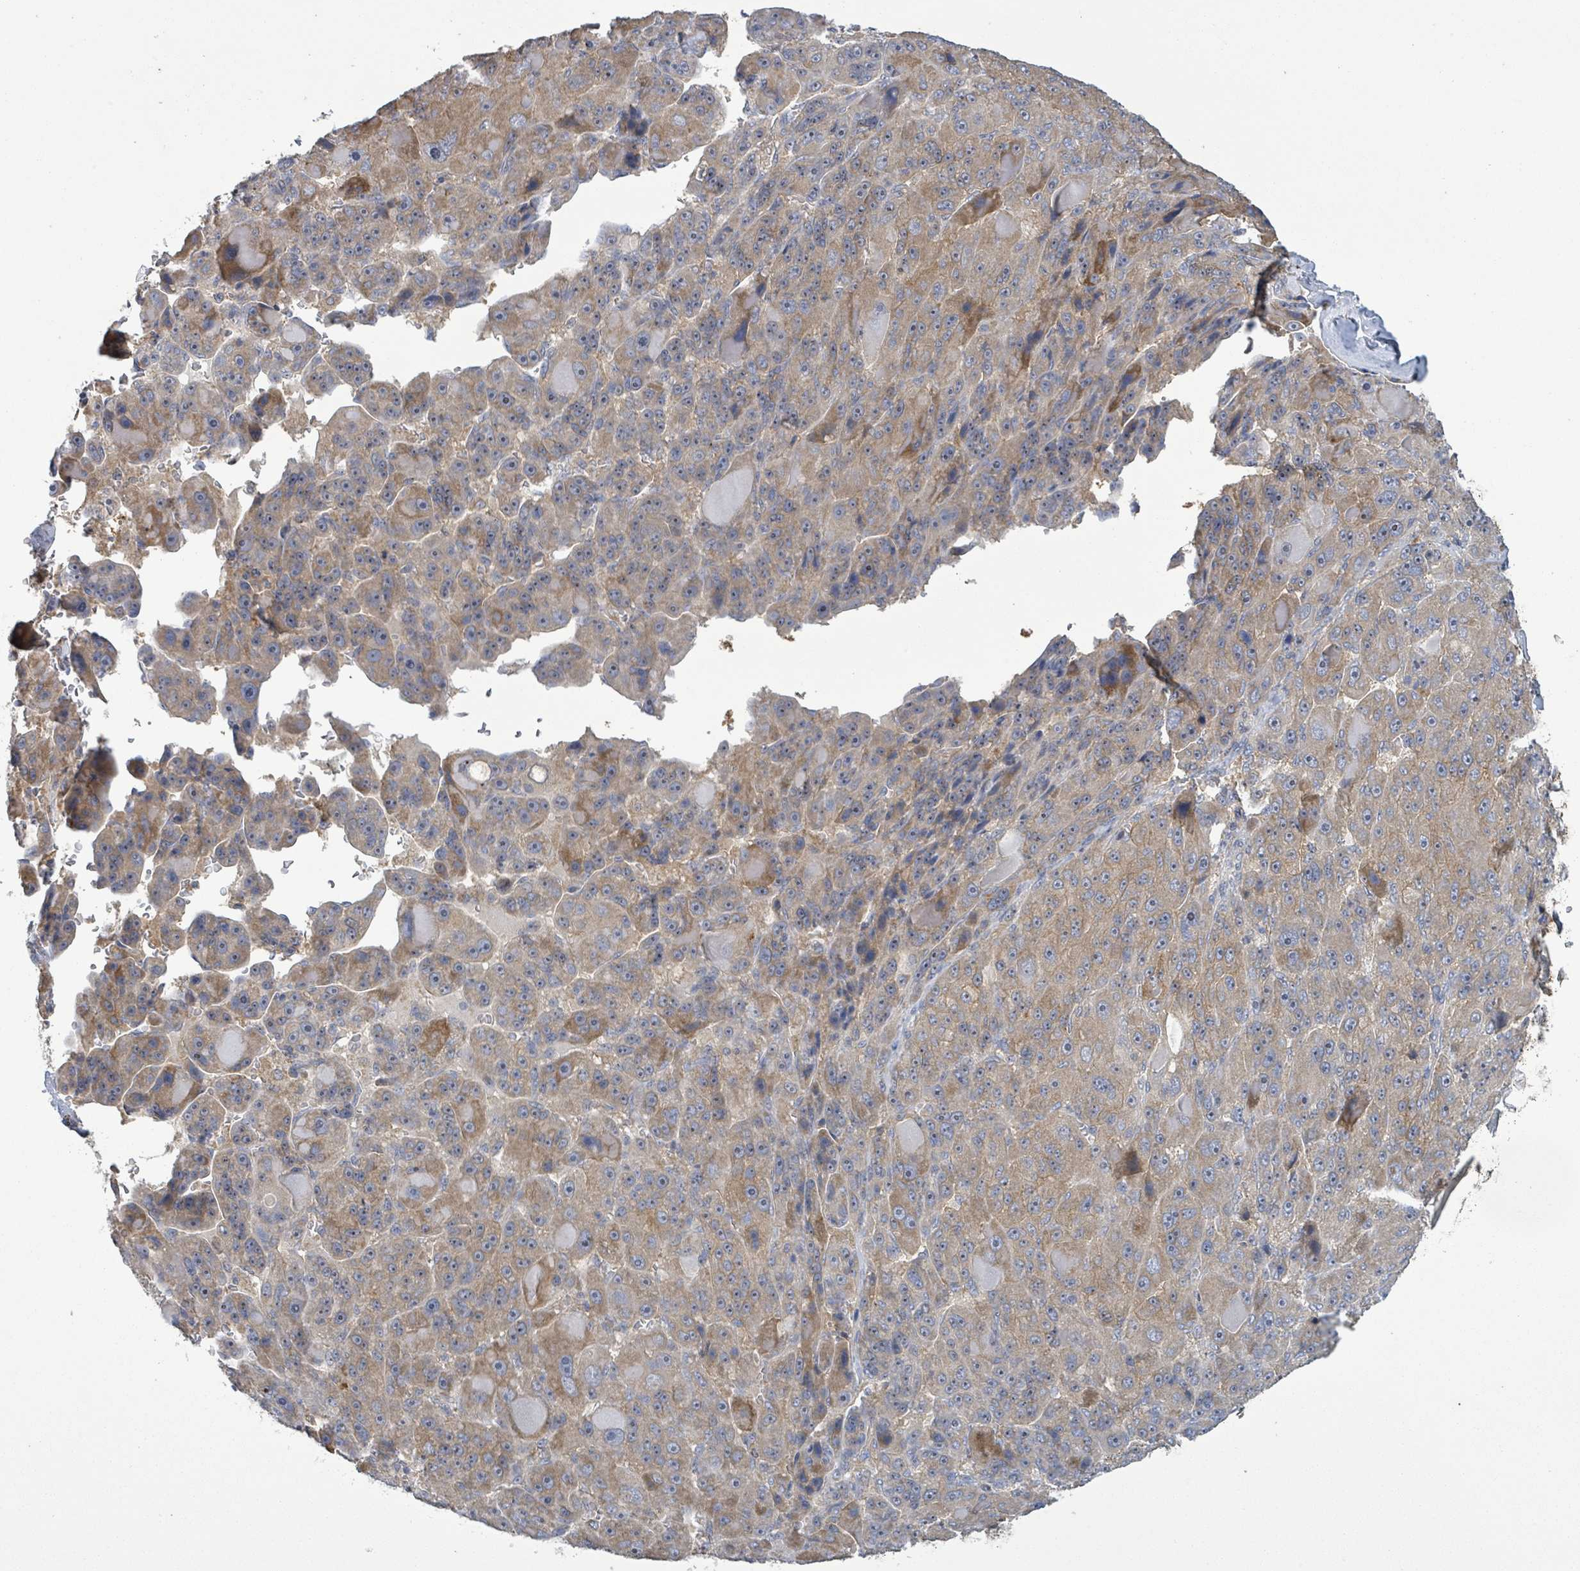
{"staining": {"intensity": "moderate", "quantity": "<25%", "location": "cytoplasmic/membranous"}, "tissue": "liver cancer", "cell_type": "Tumor cells", "image_type": "cancer", "snomed": [{"axis": "morphology", "description": "Carcinoma, Hepatocellular, NOS"}, {"axis": "topography", "description": "Liver"}], "caption": "Hepatocellular carcinoma (liver) was stained to show a protein in brown. There is low levels of moderate cytoplasmic/membranous expression in about <25% of tumor cells.", "gene": "ATP13A1", "patient": {"sex": "male", "age": 76}}